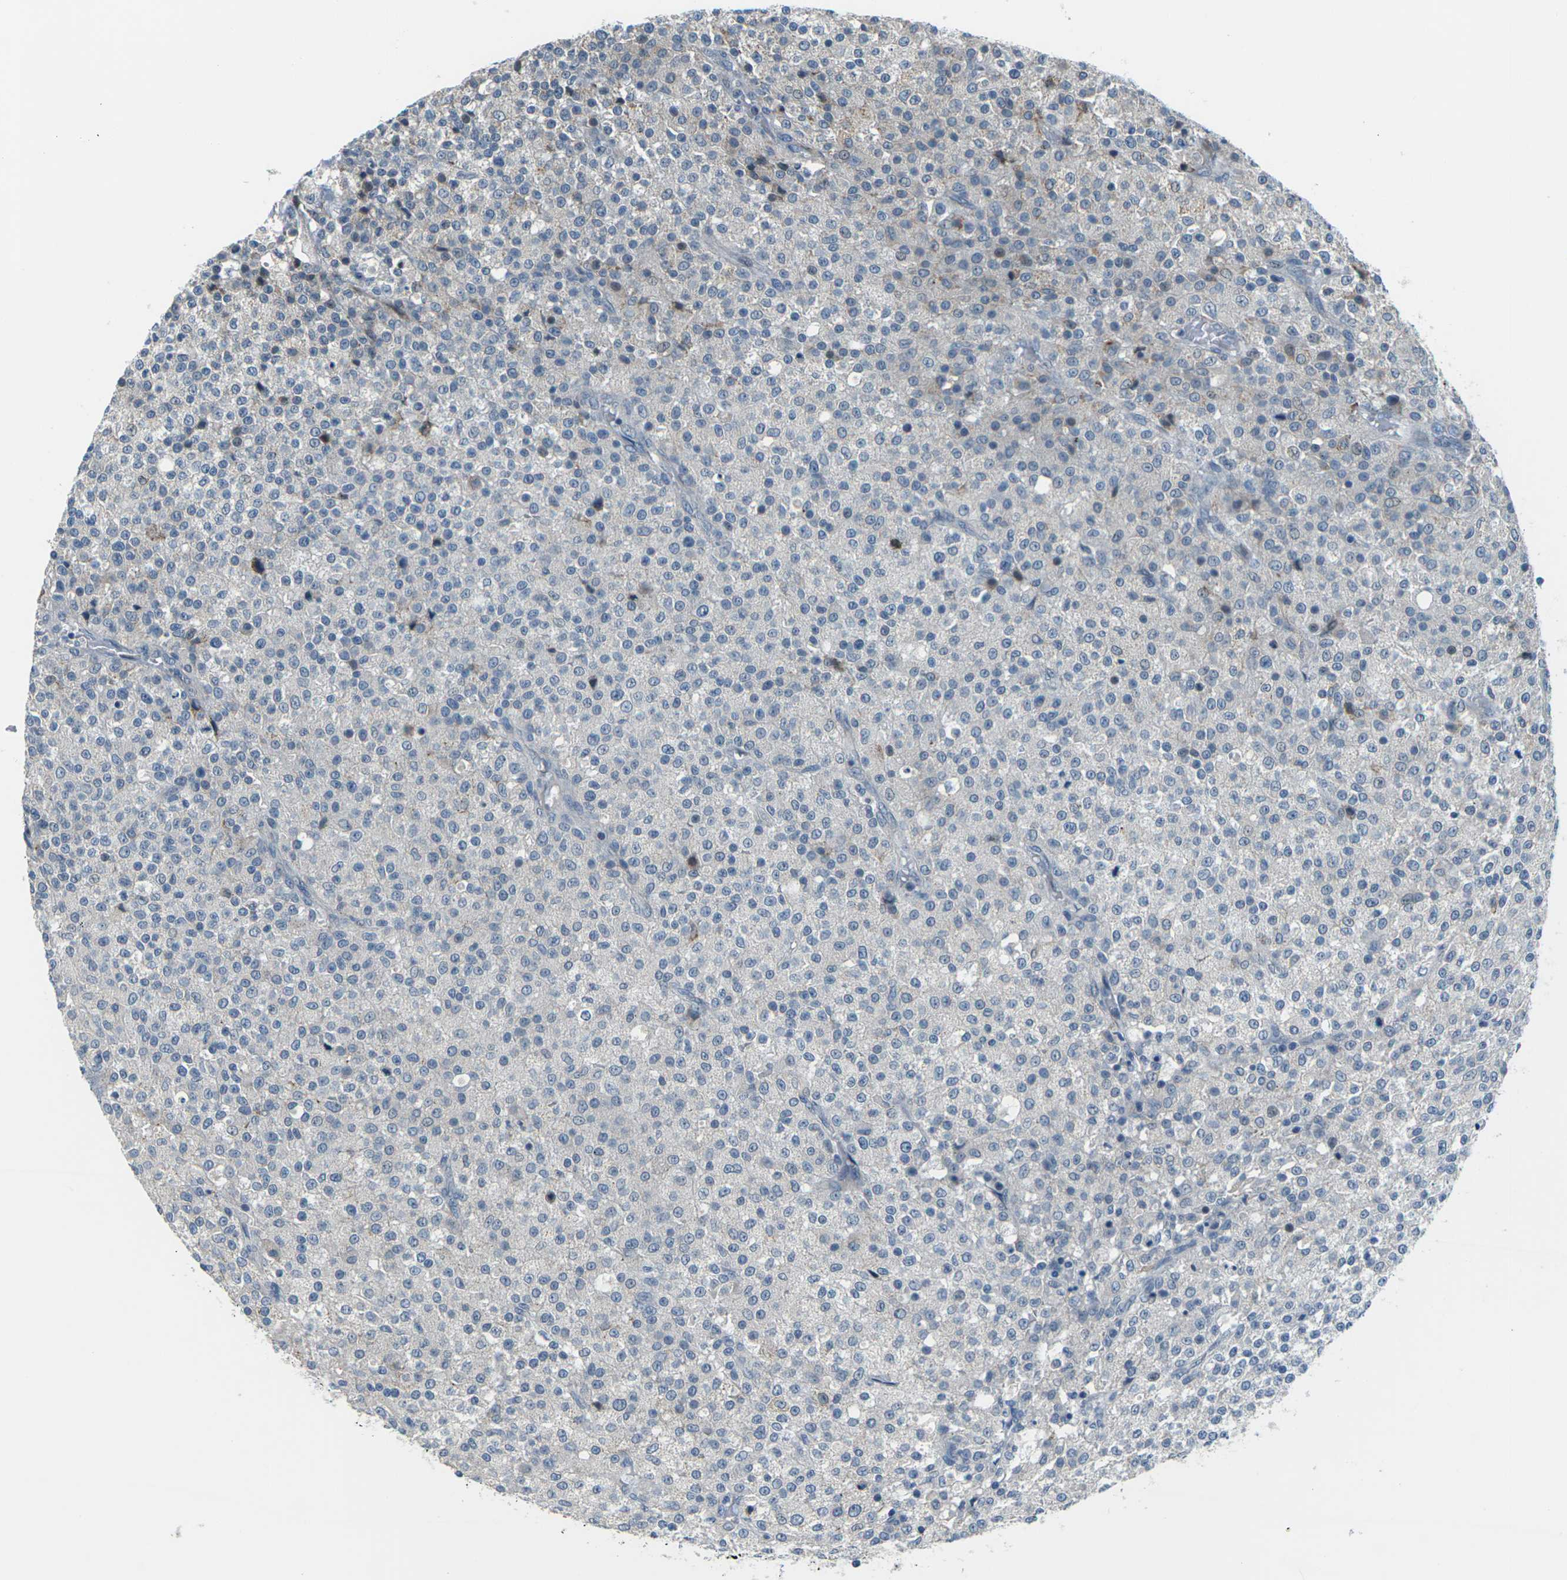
{"staining": {"intensity": "negative", "quantity": "none", "location": "none"}, "tissue": "testis cancer", "cell_type": "Tumor cells", "image_type": "cancer", "snomed": [{"axis": "morphology", "description": "Seminoma, NOS"}, {"axis": "topography", "description": "Testis"}], "caption": "IHC photomicrograph of human seminoma (testis) stained for a protein (brown), which shows no staining in tumor cells. (Brightfield microscopy of DAB (3,3'-diaminobenzidine) IHC at high magnification).", "gene": "SLC13A3", "patient": {"sex": "male", "age": 59}}